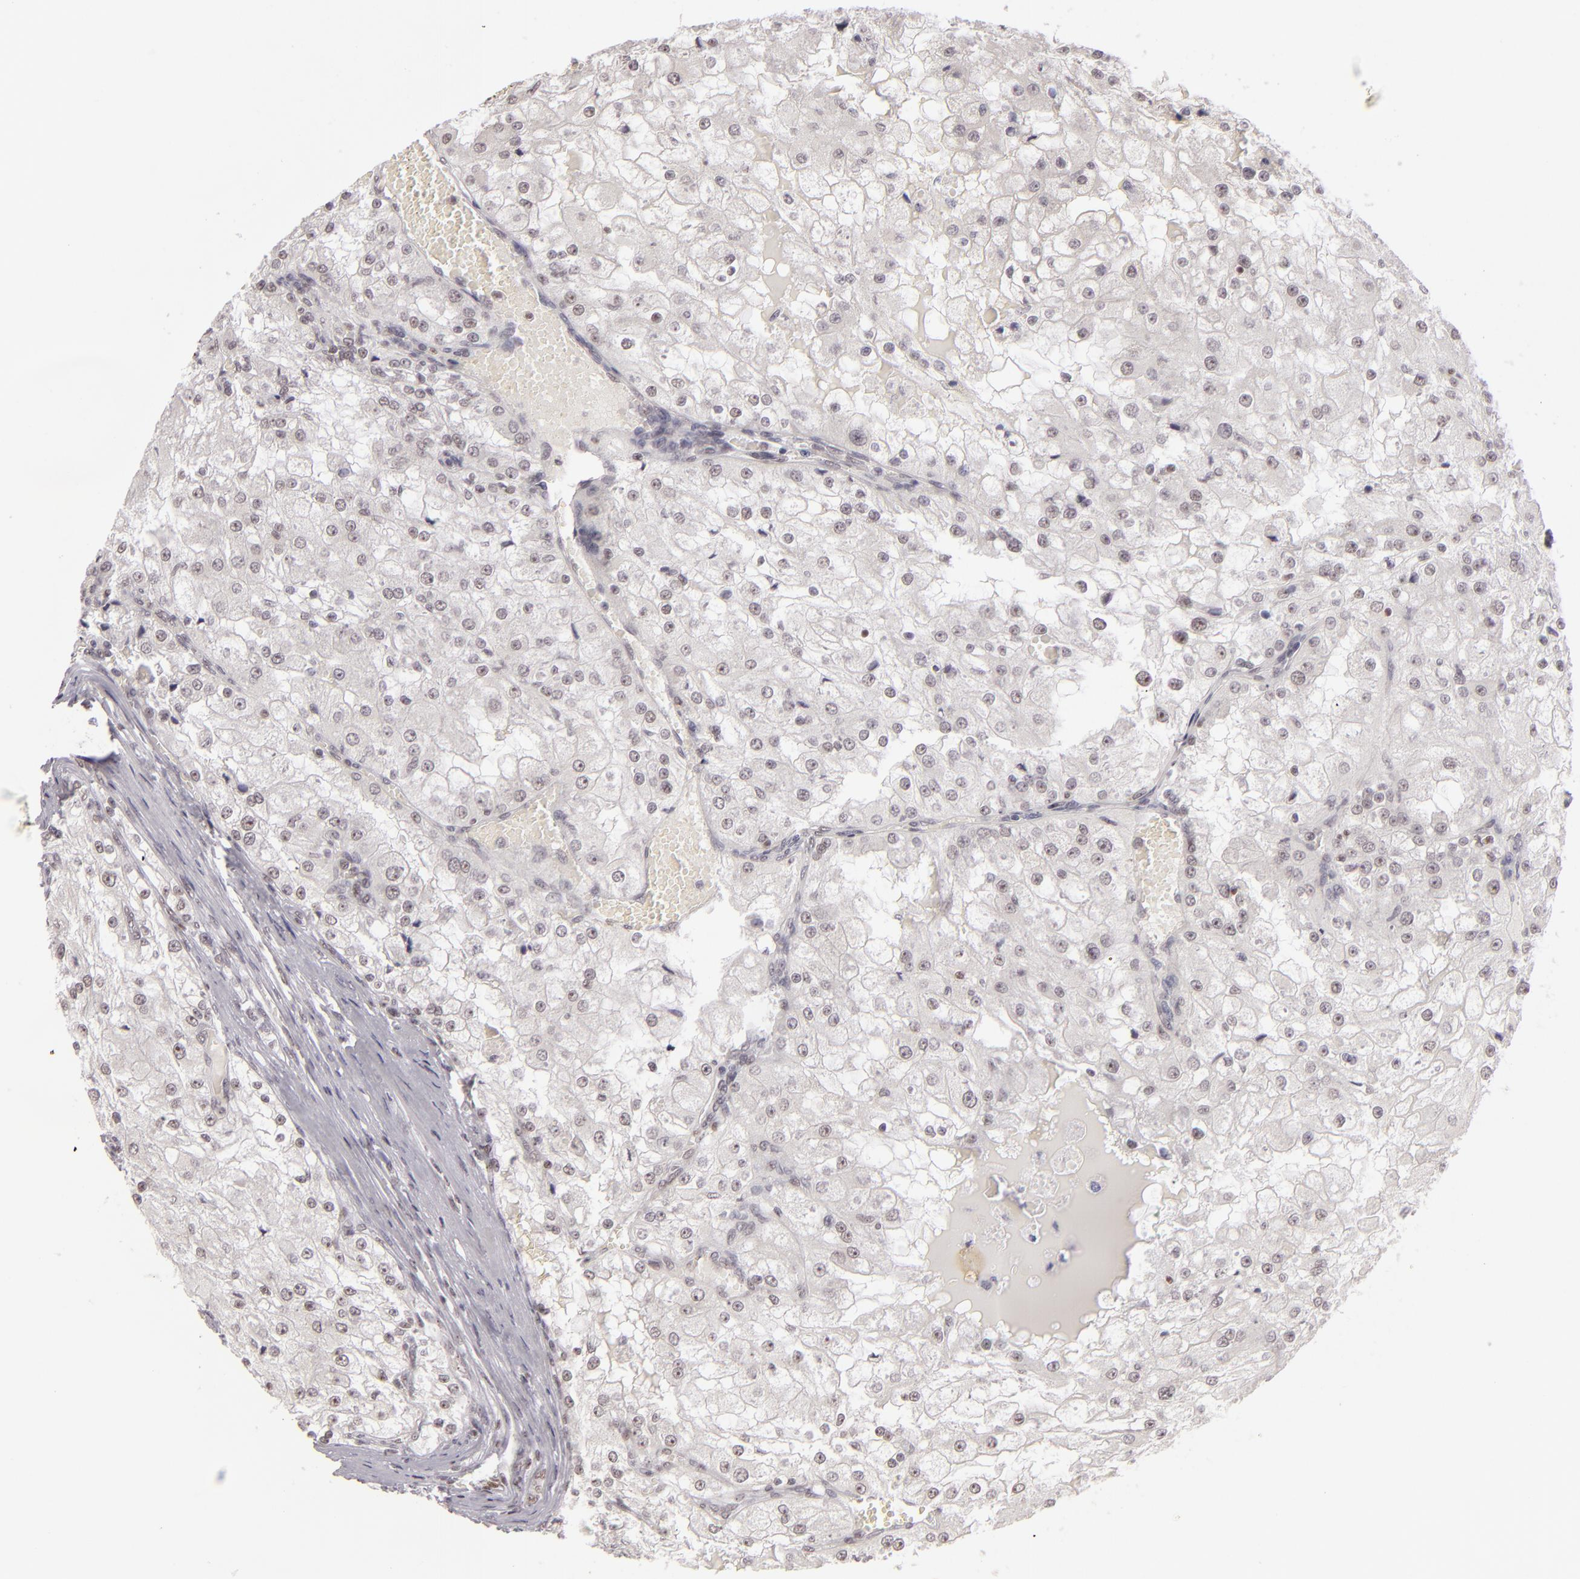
{"staining": {"intensity": "negative", "quantity": "none", "location": "none"}, "tissue": "renal cancer", "cell_type": "Tumor cells", "image_type": "cancer", "snomed": [{"axis": "morphology", "description": "Adenocarcinoma, NOS"}, {"axis": "topography", "description": "Kidney"}], "caption": "DAB (3,3'-diaminobenzidine) immunohistochemical staining of human renal cancer reveals no significant expression in tumor cells. The staining is performed using DAB (3,3'-diaminobenzidine) brown chromogen with nuclei counter-stained in using hematoxylin.", "gene": "DAXX", "patient": {"sex": "female", "age": 74}}